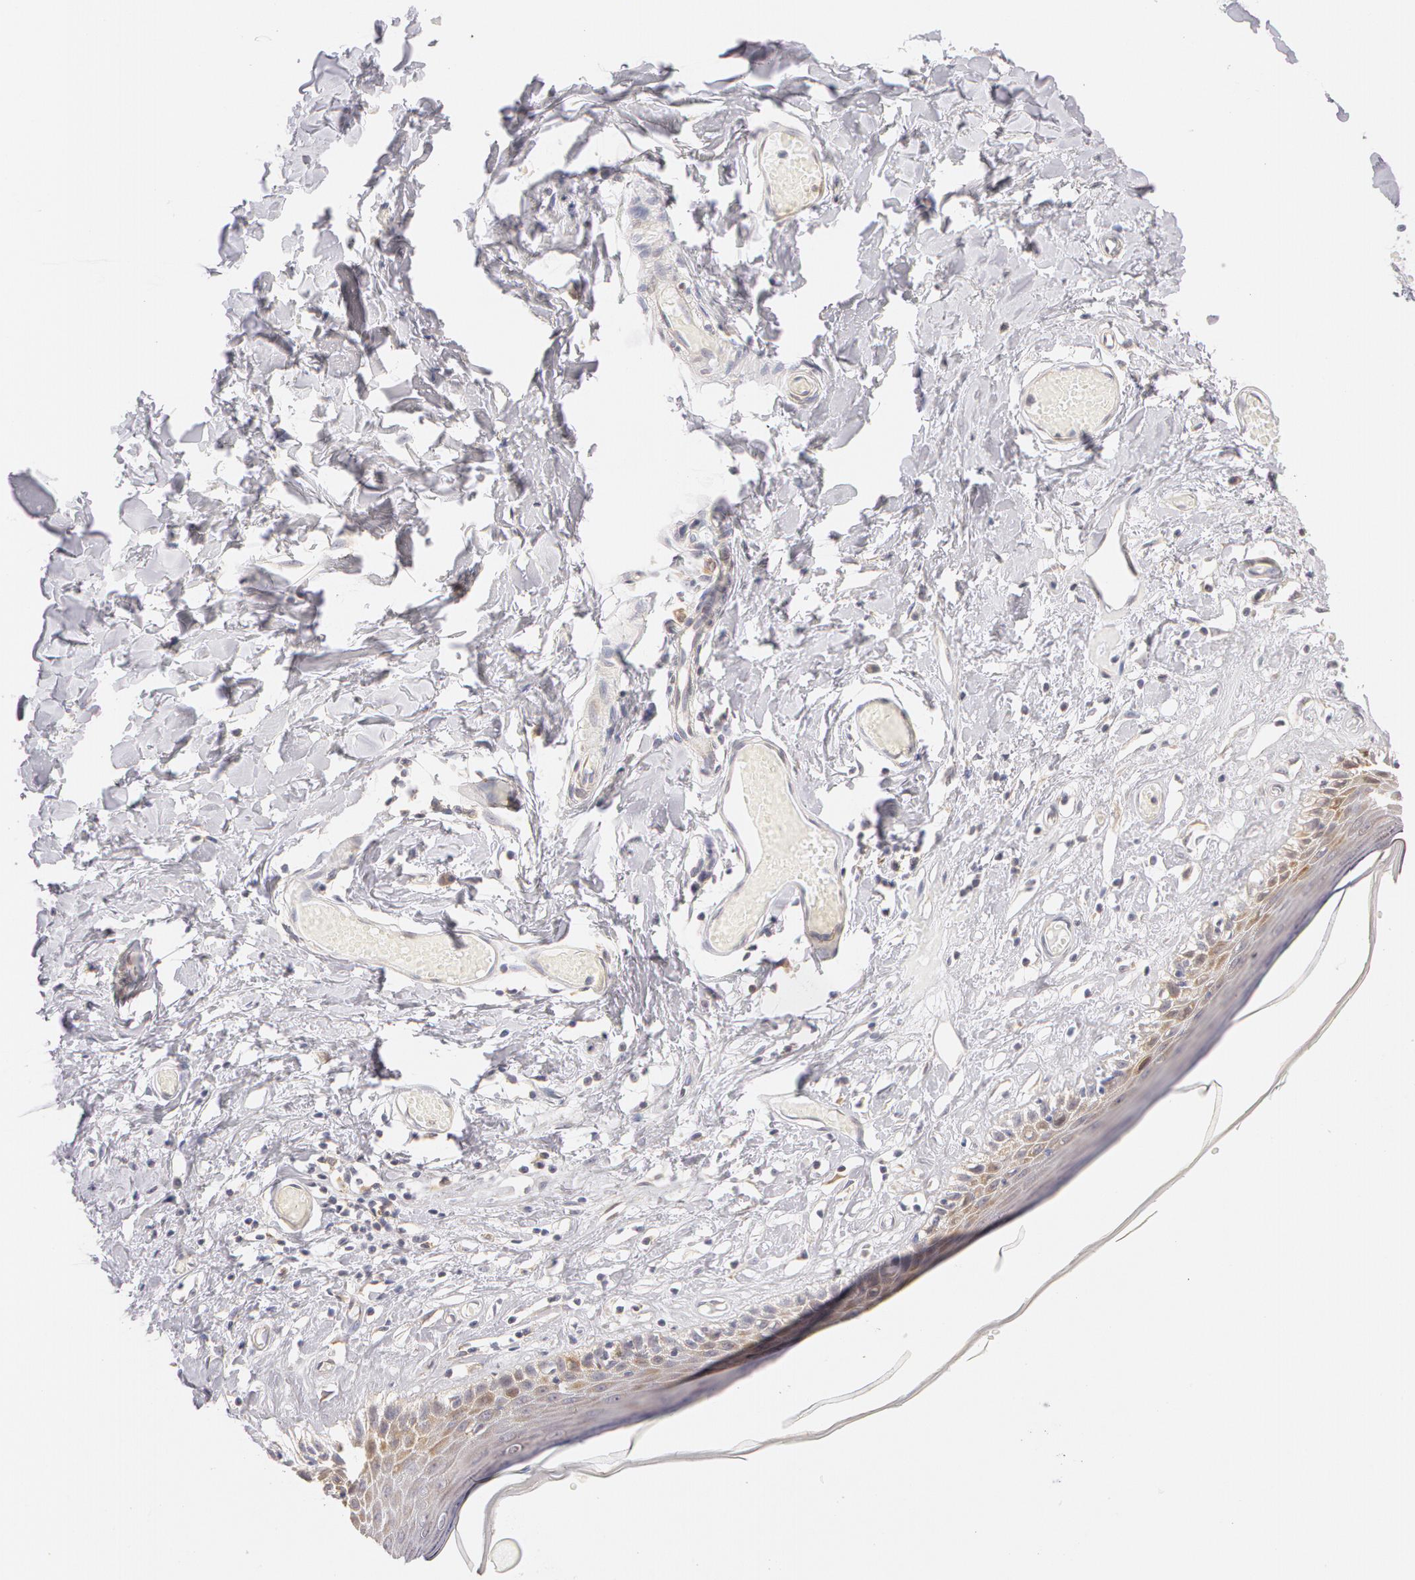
{"staining": {"intensity": "weak", "quantity": "25%-75%", "location": "cytoplasmic/membranous"}, "tissue": "skin", "cell_type": "Epidermal cells", "image_type": "normal", "snomed": [{"axis": "morphology", "description": "Normal tissue, NOS"}, {"axis": "topography", "description": "Vascular tissue"}, {"axis": "topography", "description": "Vulva"}, {"axis": "topography", "description": "Peripheral nerve tissue"}], "caption": "IHC (DAB) staining of benign human skin reveals weak cytoplasmic/membranous protein positivity in approximately 25%-75% of epidermal cells. (DAB (3,3'-diaminobenzidine) = brown stain, brightfield microscopy at high magnification).", "gene": "DDX3X", "patient": {"sex": "female", "age": 86}}